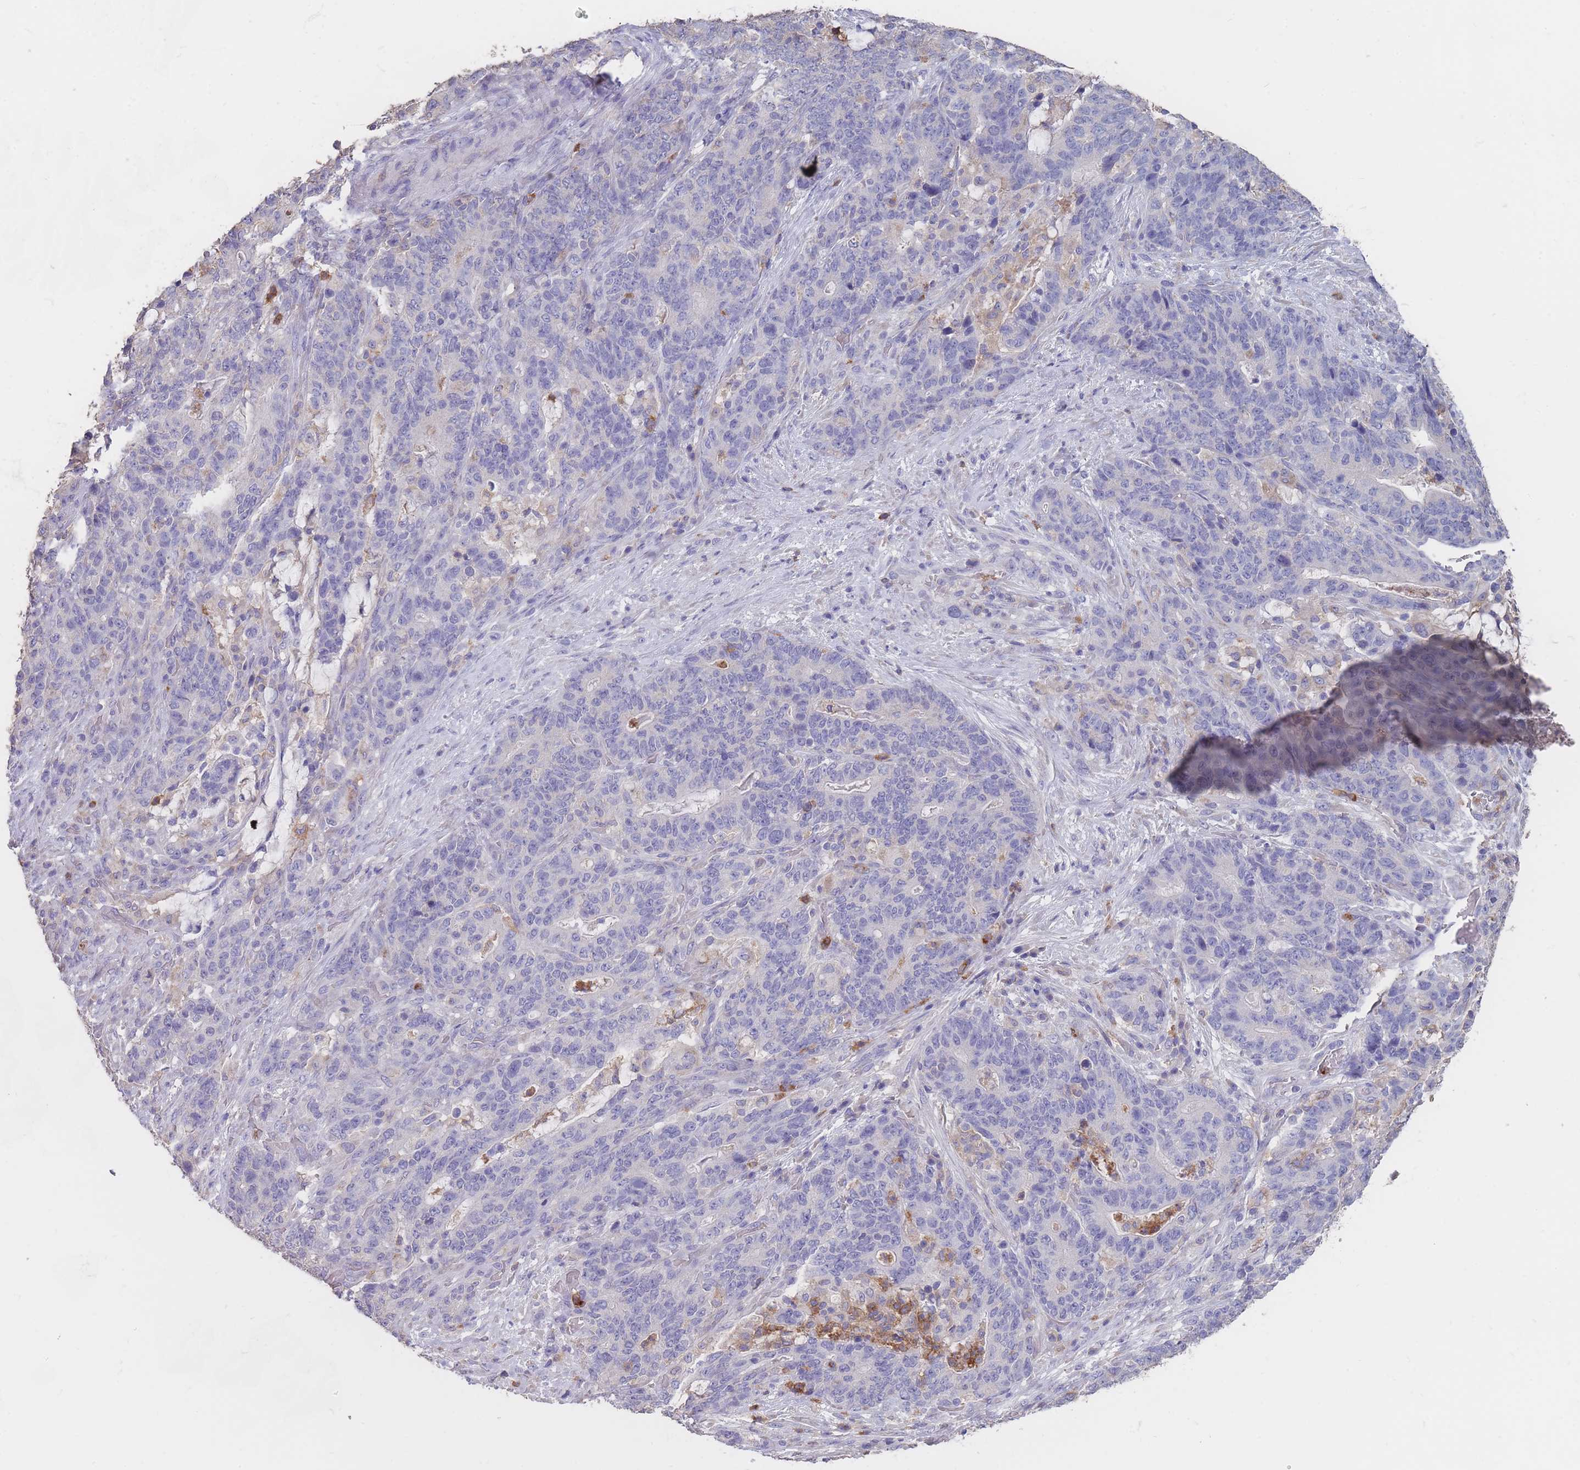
{"staining": {"intensity": "negative", "quantity": "none", "location": "none"}, "tissue": "stomach cancer", "cell_type": "Tumor cells", "image_type": "cancer", "snomed": [{"axis": "morphology", "description": "Normal tissue, NOS"}, {"axis": "morphology", "description": "Adenocarcinoma, NOS"}, {"axis": "topography", "description": "Stomach"}], "caption": "Immunohistochemical staining of human adenocarcinoma (stomach) exhibits no significant expression in tumor cells.", "gene": "CLEC12A", "patient": {"sex": "female", "age": 64}}